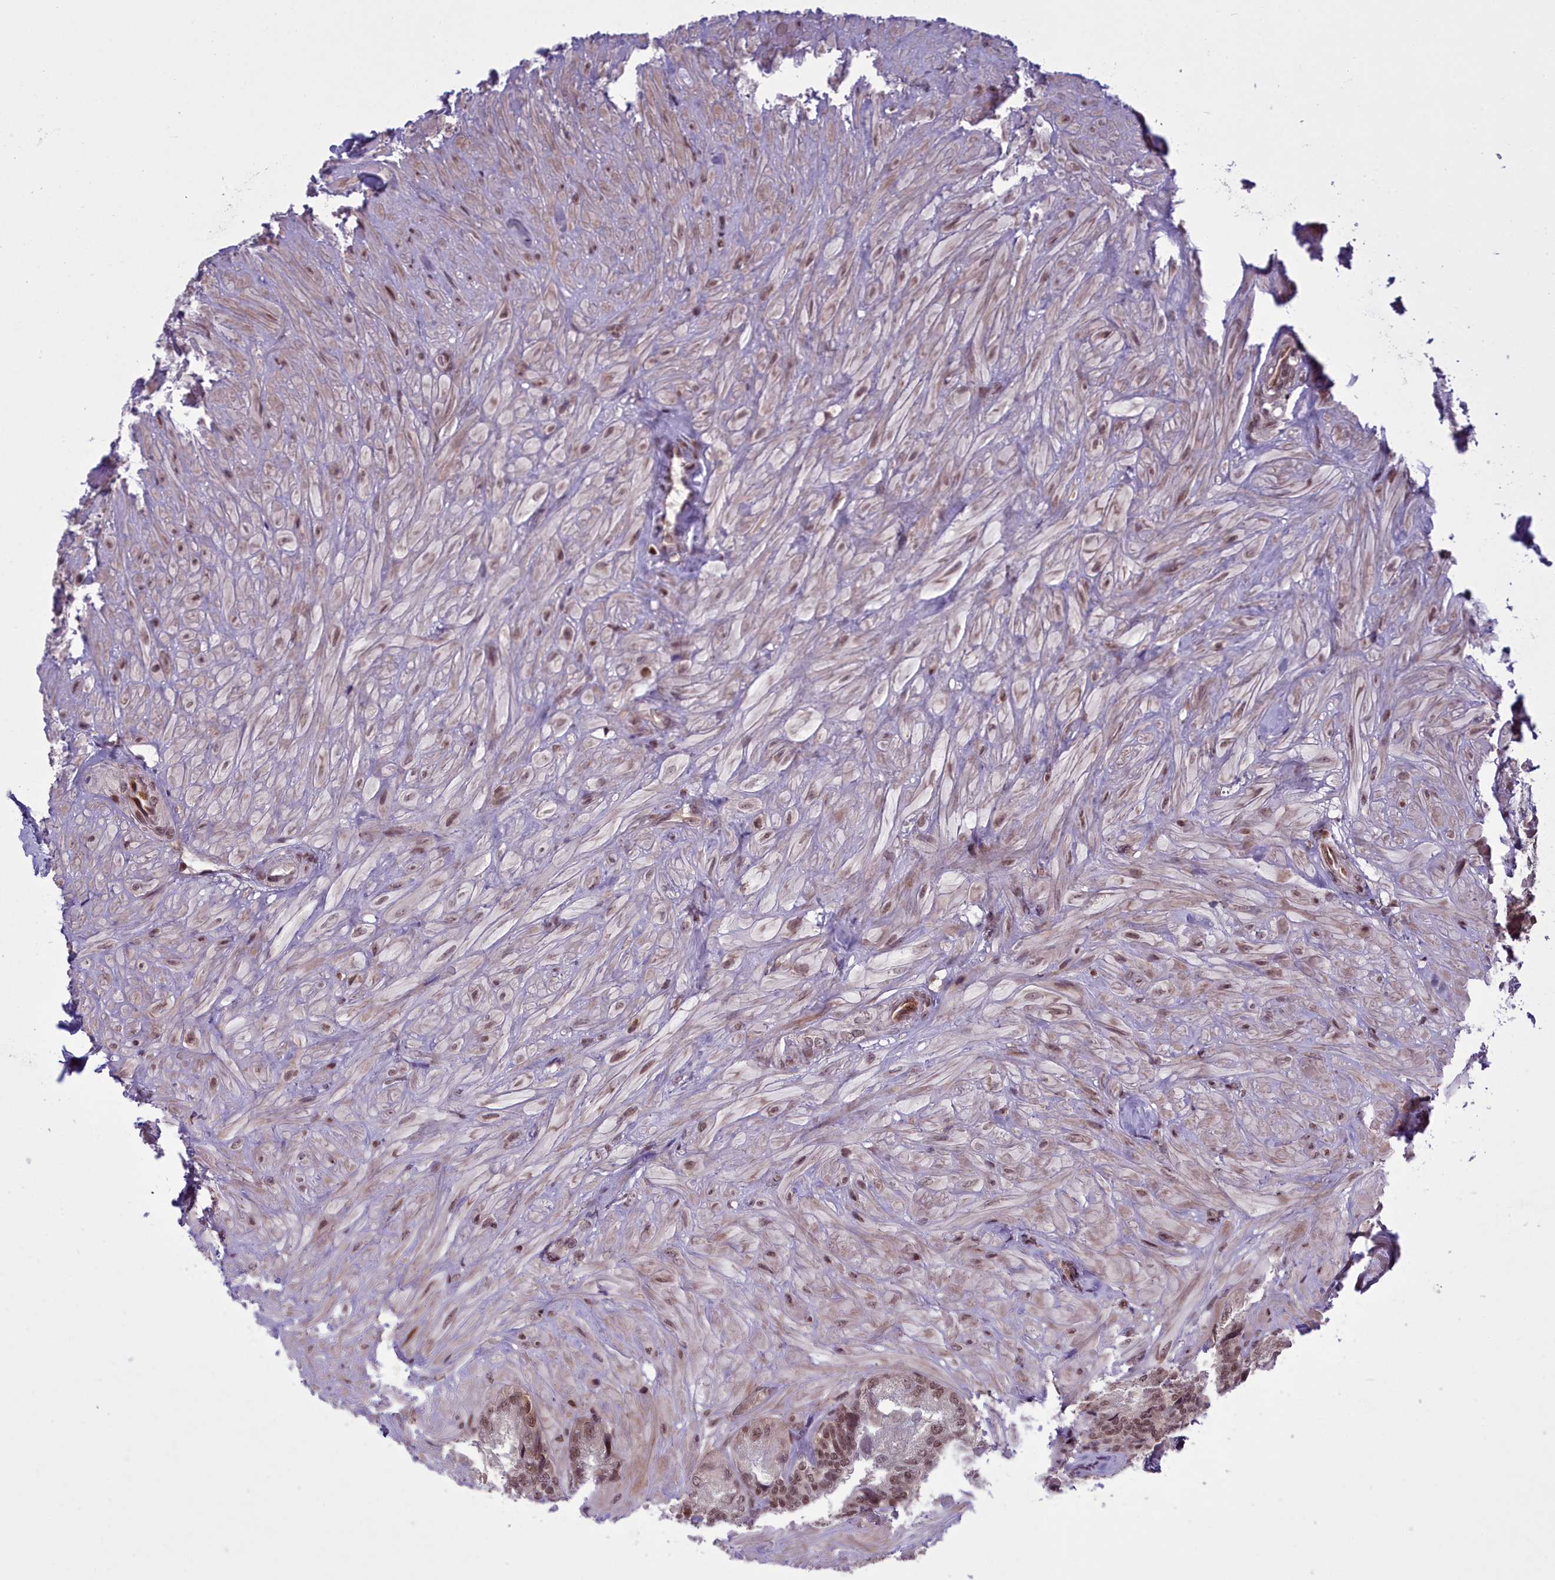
{"staining": {"intensity": "moderate", "quantity": ">75%", "location": "nuclear"}, "tissue": "seminal vesicle", "cell_type": "Glandular cells", "image_type": "normal", "snomed": [{"axis": "morphology", "description": "Normal tissue, NOS"}, {"axis": "topography", "description": "Prostate and seminal vesicle, NOS"}, {"axis": "topography", "description": "Prostate"}, {"axis": "topography", "description": "Seminal veicle"}], "caption": "Glandular cells exhibit medium levels of moderate nuclear positivity in approximately >75% of cells in normal seminal vesicle.", "gene": "GMEB1", "patient": {"sex": "male", "age": 67}}